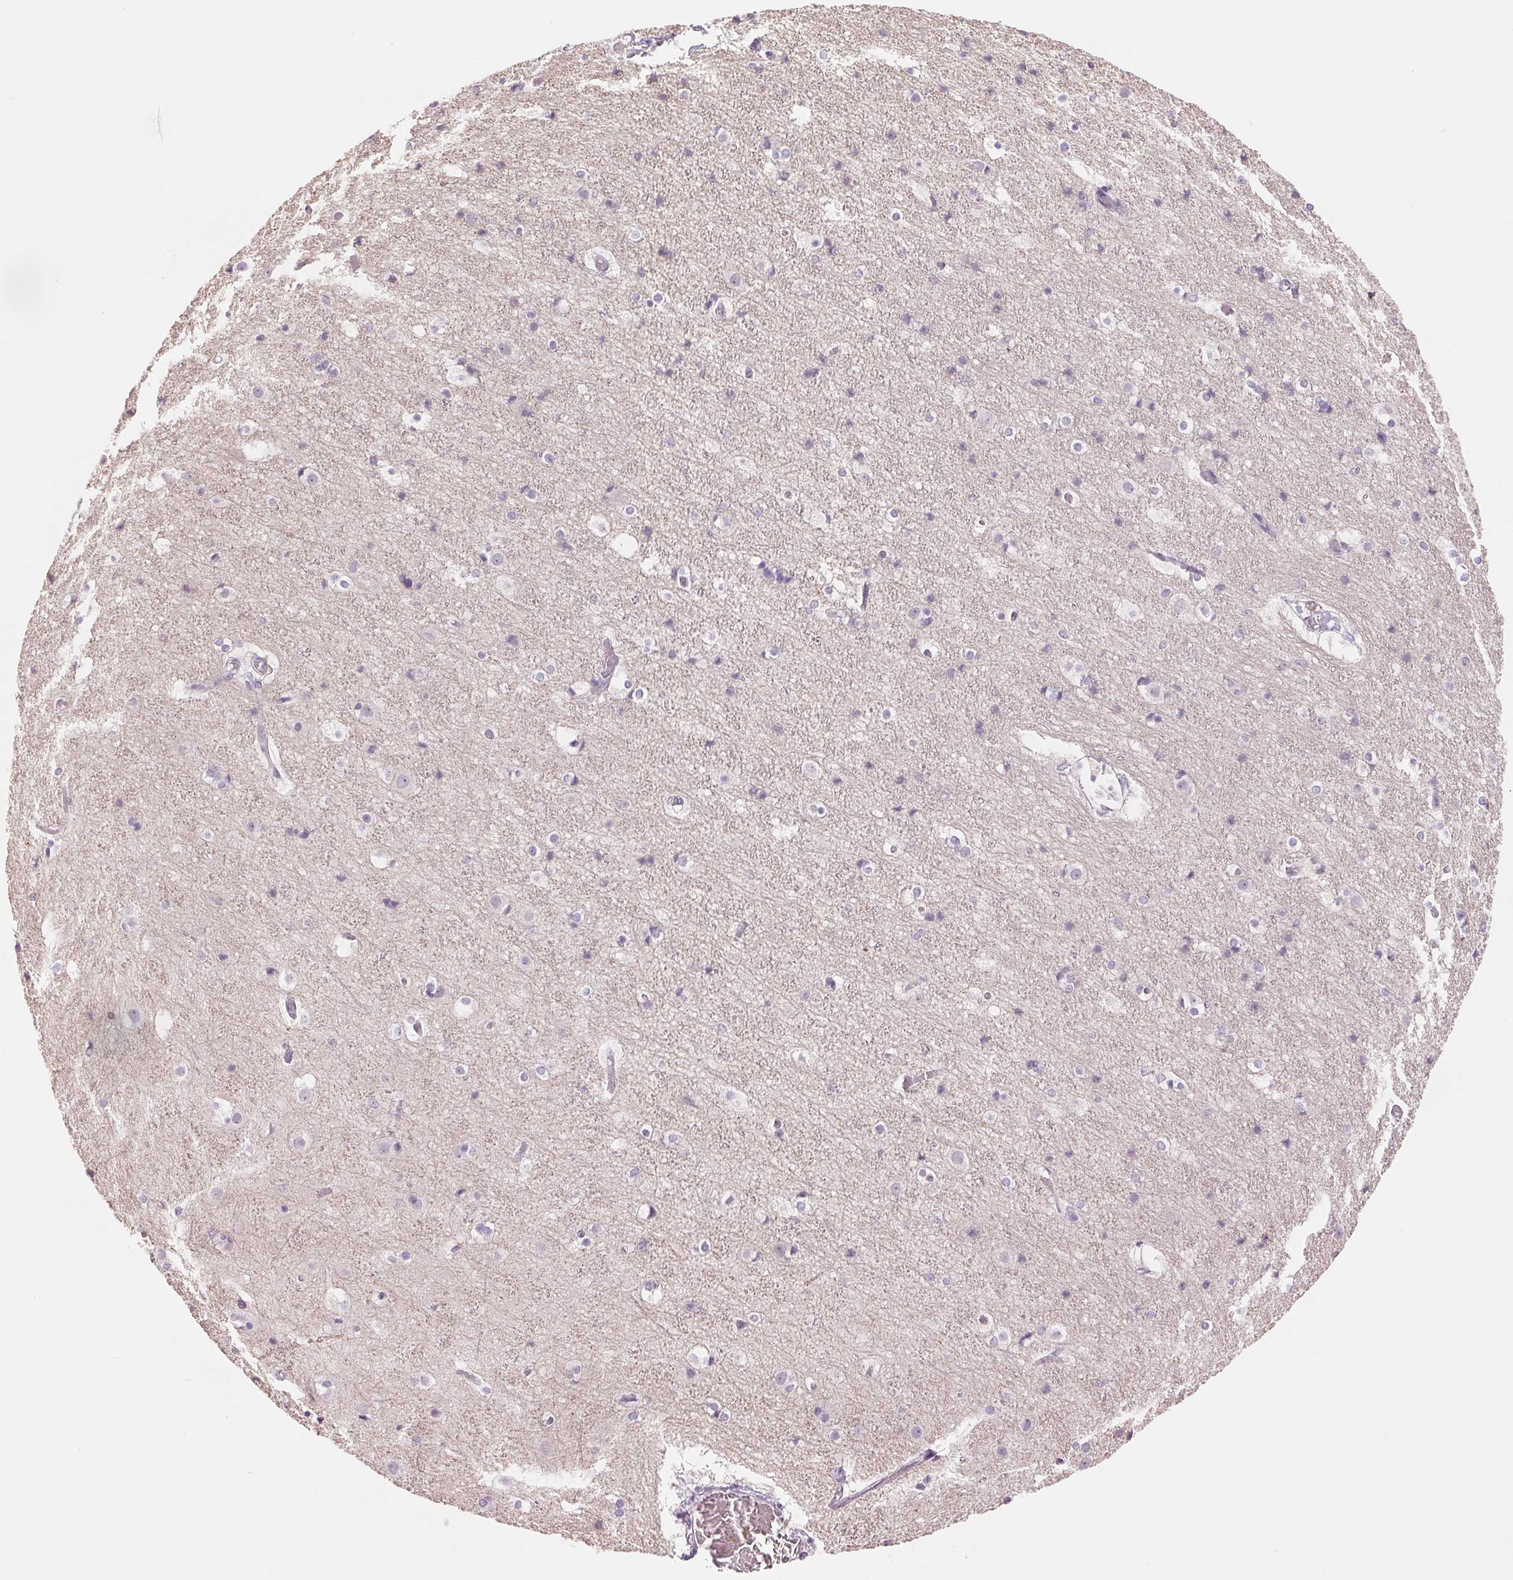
{"staining": {"intensity": "negative", "quantity": "none", "location": "none"}, "tissue": "cerebral cortex", "cell_type": "Endothelial cells", "image_type": "normal", "snomed": [{"axis": "morphology", "description": "Normal tissue, NOS"}, {"axis": "topography", "description": "Cerebral cortex"}], "caption": "Immunohistochemistry image of unremarkable cerebral cortex: cerebral cortex stained with DAB (3,3'-diaminobenzidine) shows no significant protein staining in endothelial cells. (Stains: DAB immunohistochemistry (IHC) with hematoxylin counter stain, Microscopy: brightfield microscopy at high magnification).", "gene": "CCDC168", "patient": {"sex": "female", "age": 52}}